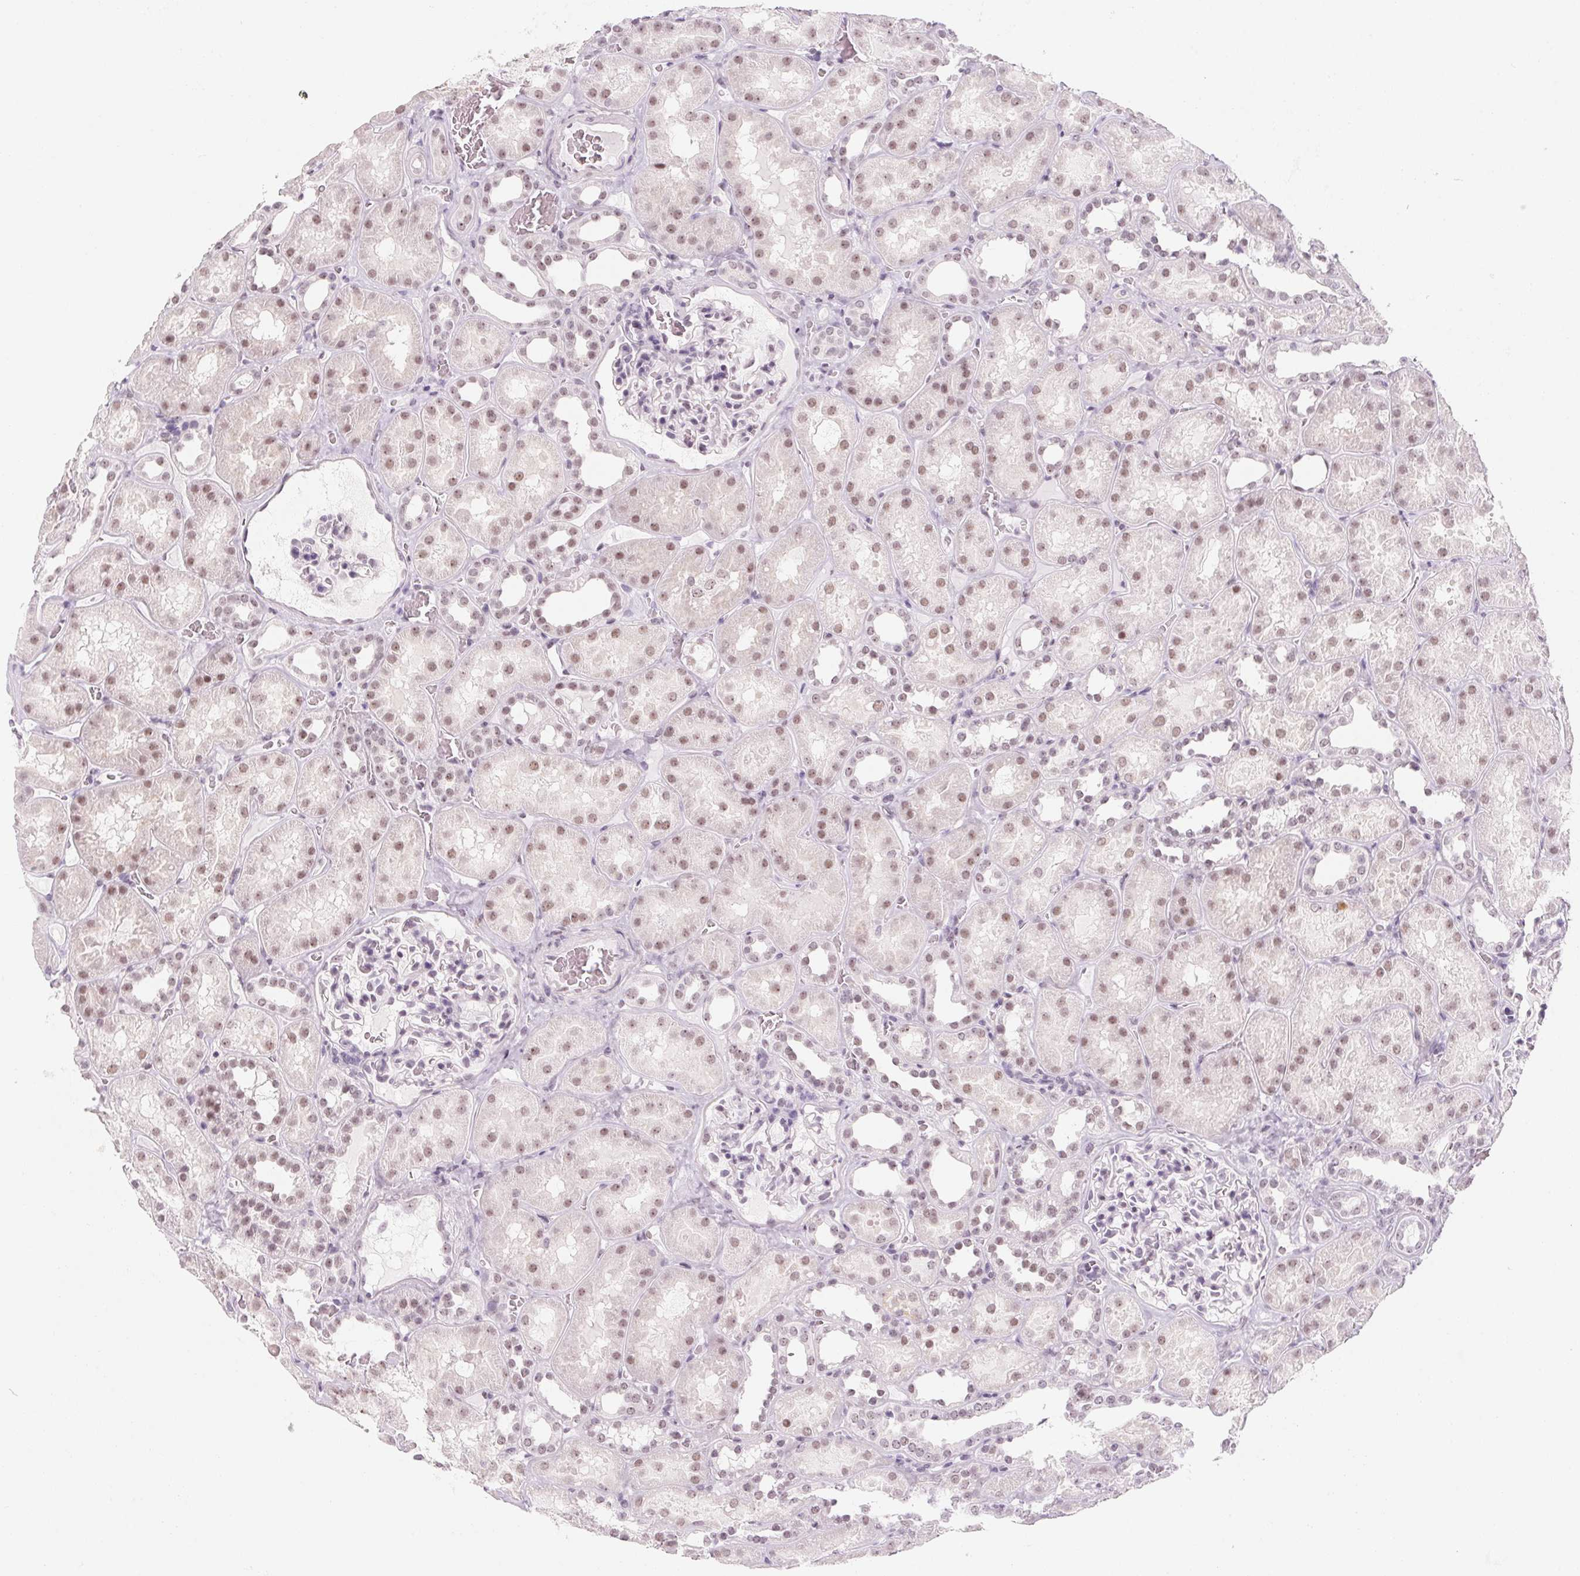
{"staining": {"intensity": "negative", "quantity": "none", "location": "none"}, "tissue": "kidney", "cell_type": "Cells in glomeruli", "image_type": "normal", "snomed": [{"axis": "morphology", "description": "Normal tissue, NOS"}, {"axis": "topography", "description": "Kidney"}], "caption": "Benign kidney was stained to show a protein in brown. There is no significant expression in cells in glomeruli. (IHC, brightfield microscopy, high magnification).", "gene": "ZIC4", "patient": {"sex": "female", "age": 41}}